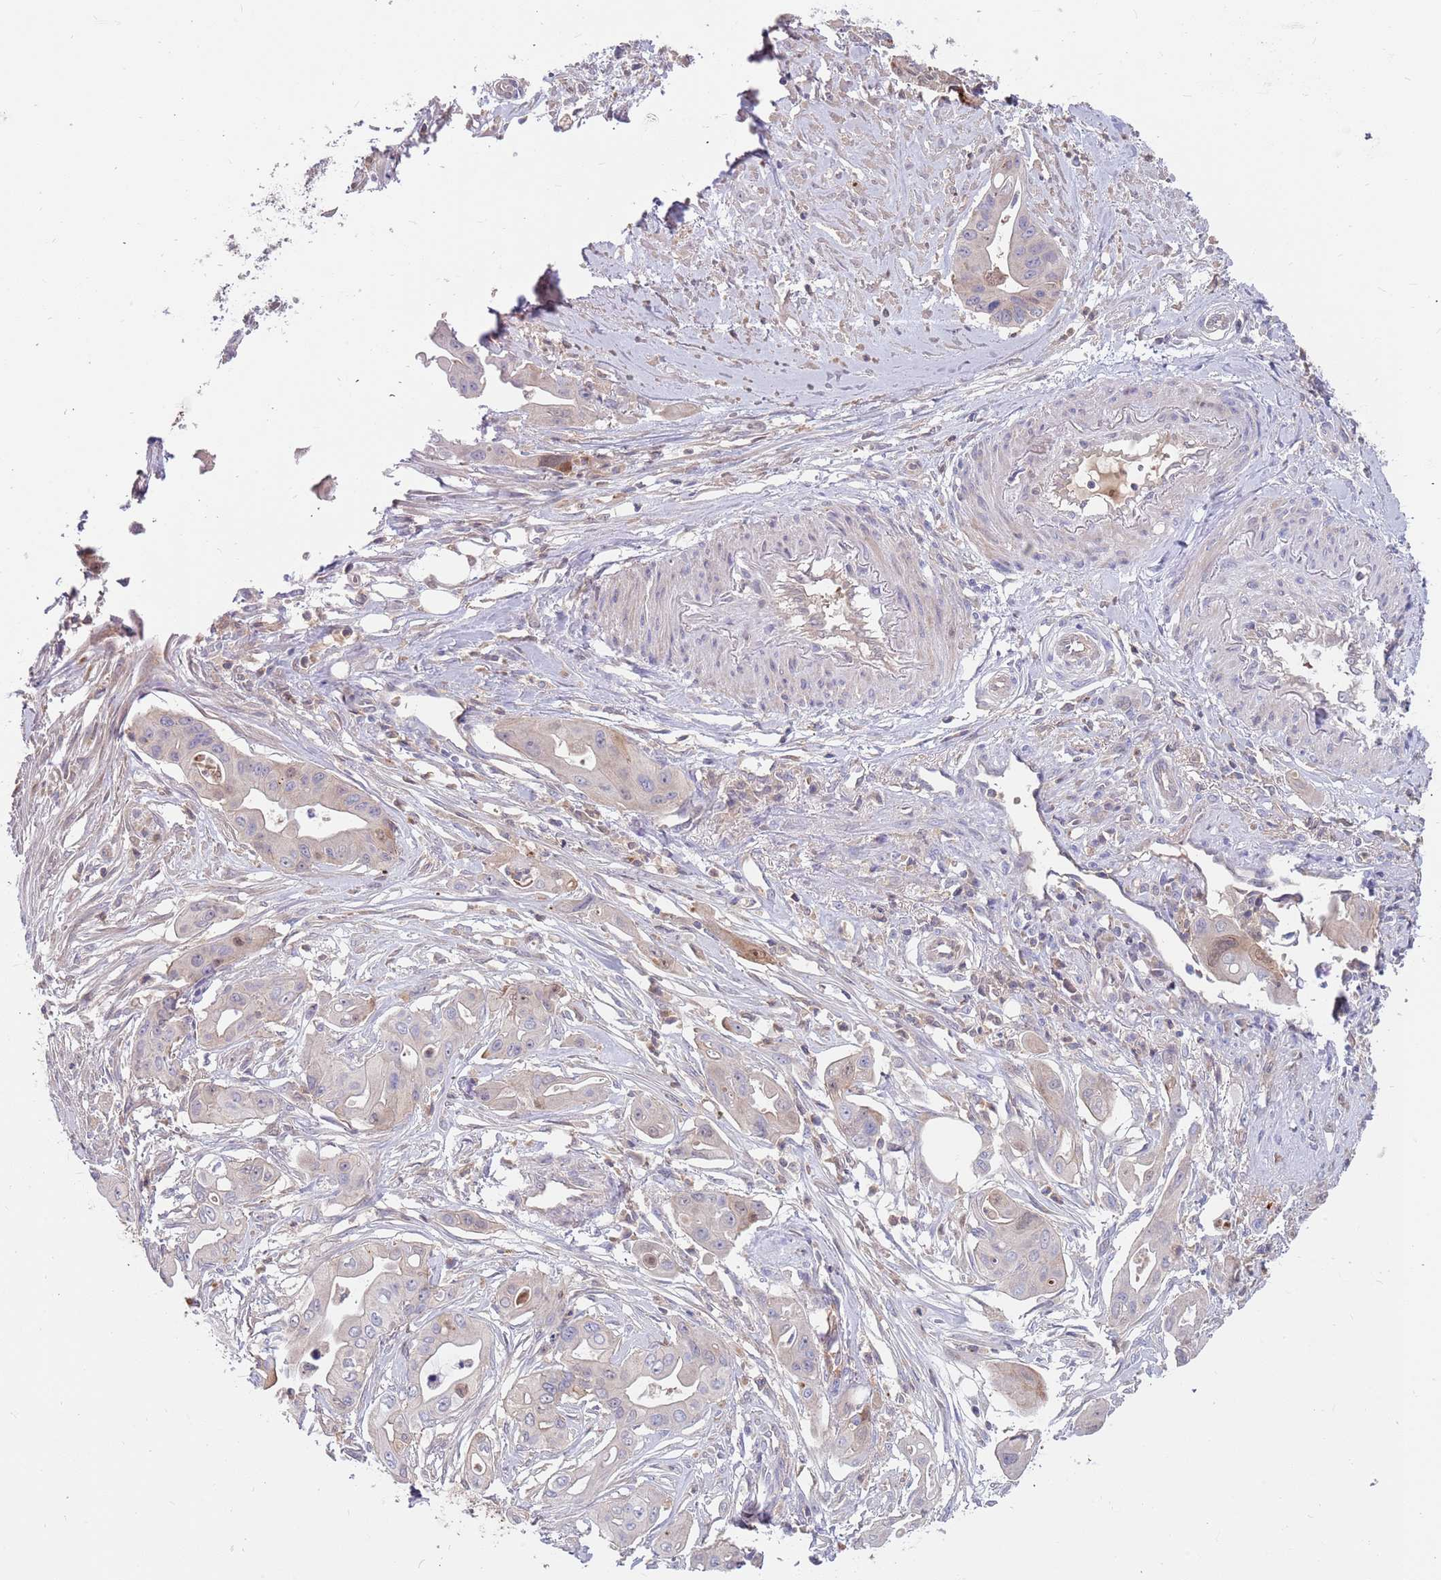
{"staining": {"intensity": "weak", "quantity": "<25%", "location": "cytoplasmic/membranous"}, "tissue": "ovarian cancer", "cell_type": "Tumor cells", "image_type": "cancer", "snomed": [{"axis": "morphology", "description": "Cystadenocarcinoma, mucinous, NOS"}, {"axis": "topography", "description": "Ovary"}], "caption": "Immunohistochemistry (IHC) of human ovarian mucinous cystadenocarcinoma exhibits no staining in tumor cells.", "gene": "BORCS5", "patient": {"sex": "female", "age": 70}}